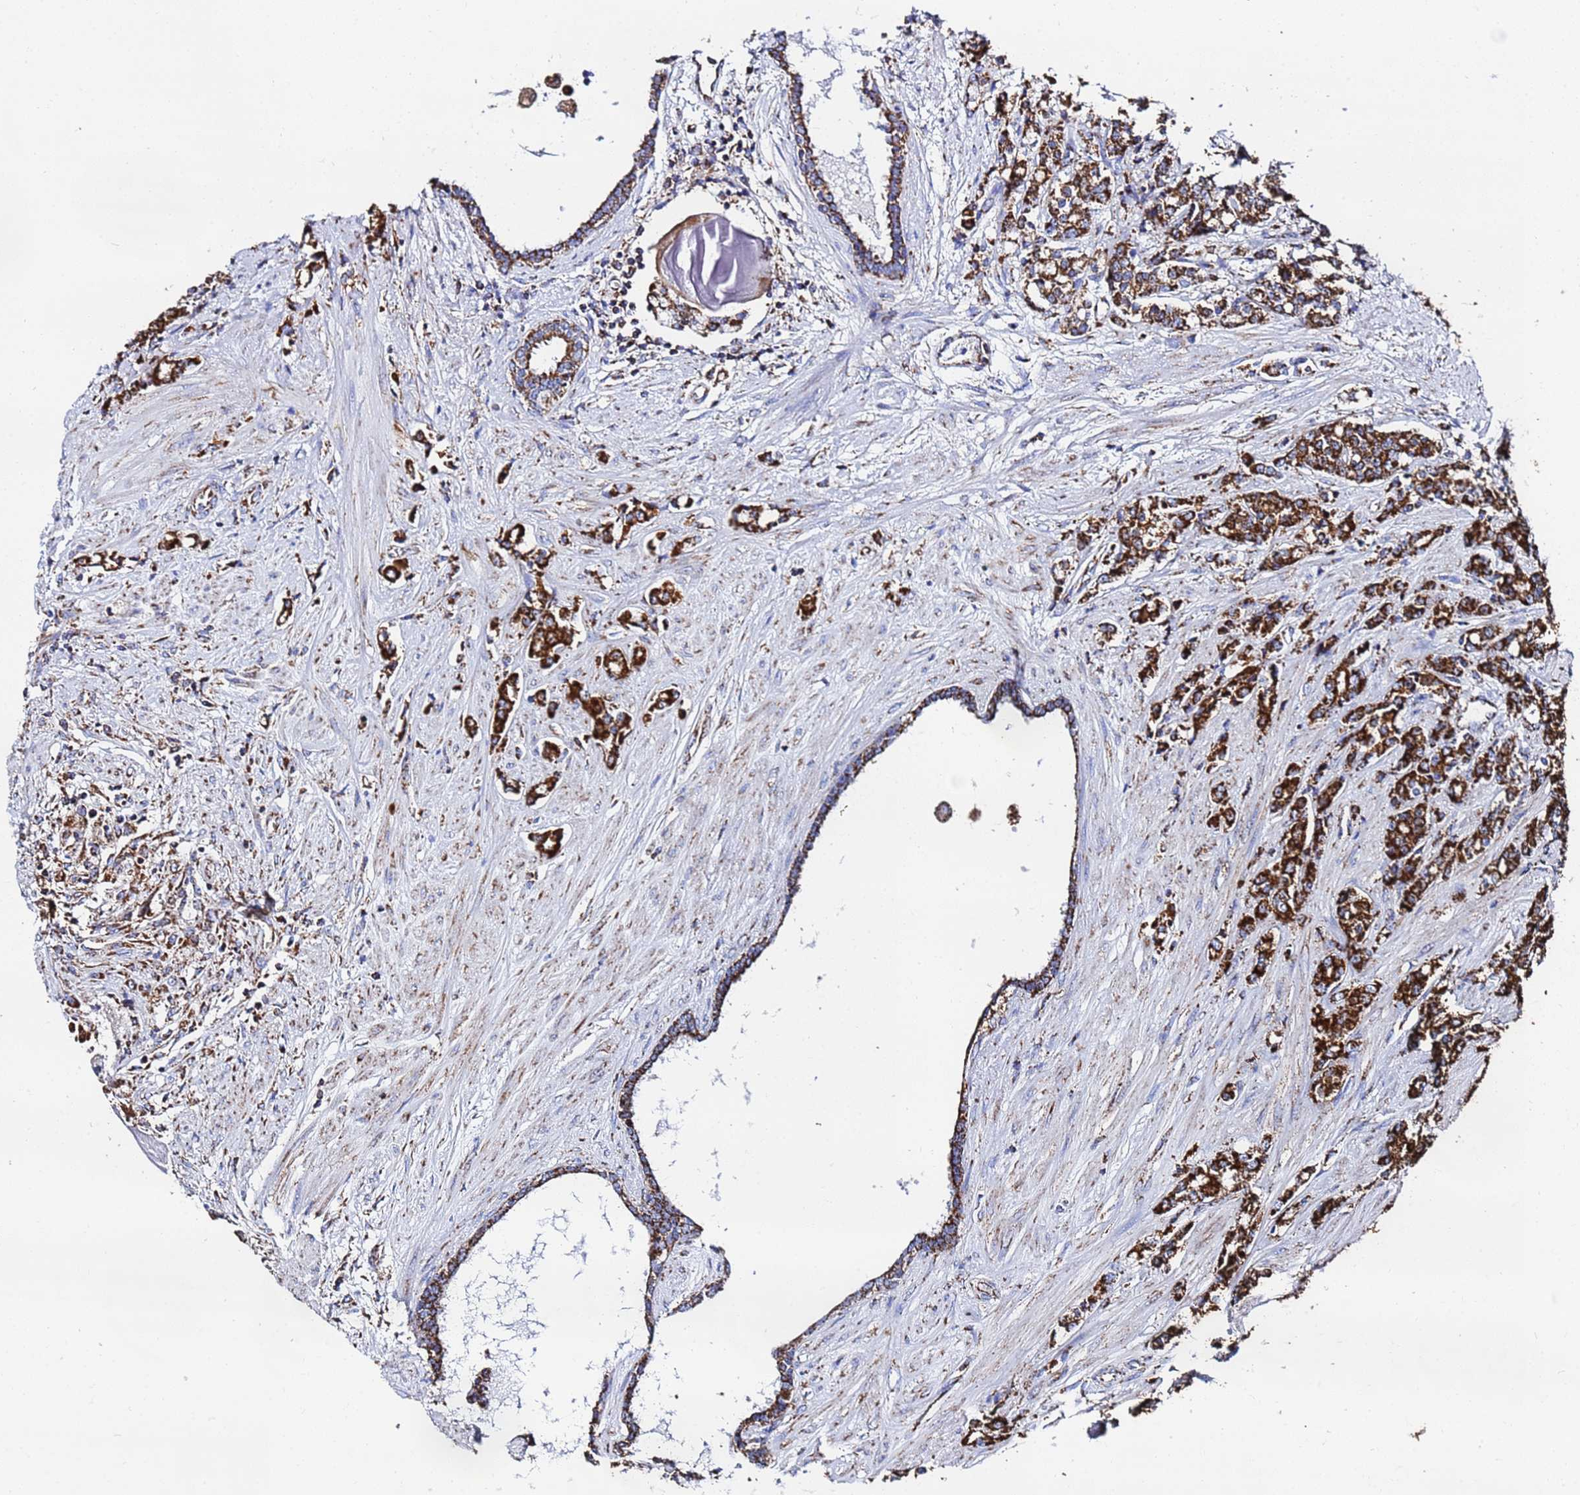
{"staining": {"intensity": "strong", "quantity": ">75%", "location": "cytoplasmic/membranous"}, "tissue": "prostate cancer", "cell_type": "Tumor cells", "image_type": "cancer", "snomed": [{"axis": "morphology", "description": "Adenocarcinoma, High grade"}, {"axis": "topography", "description": "Prostate"}], "caption": "About >75% of tumor cells in human high-grade adenocarcinoma (prostate) exhibit strong cytoplasmic/membranous protein positivity as visualized by brown immunohistochemical staining.", "gene": "GLUD1", "patient": {"sex": "male", "age": 62}}